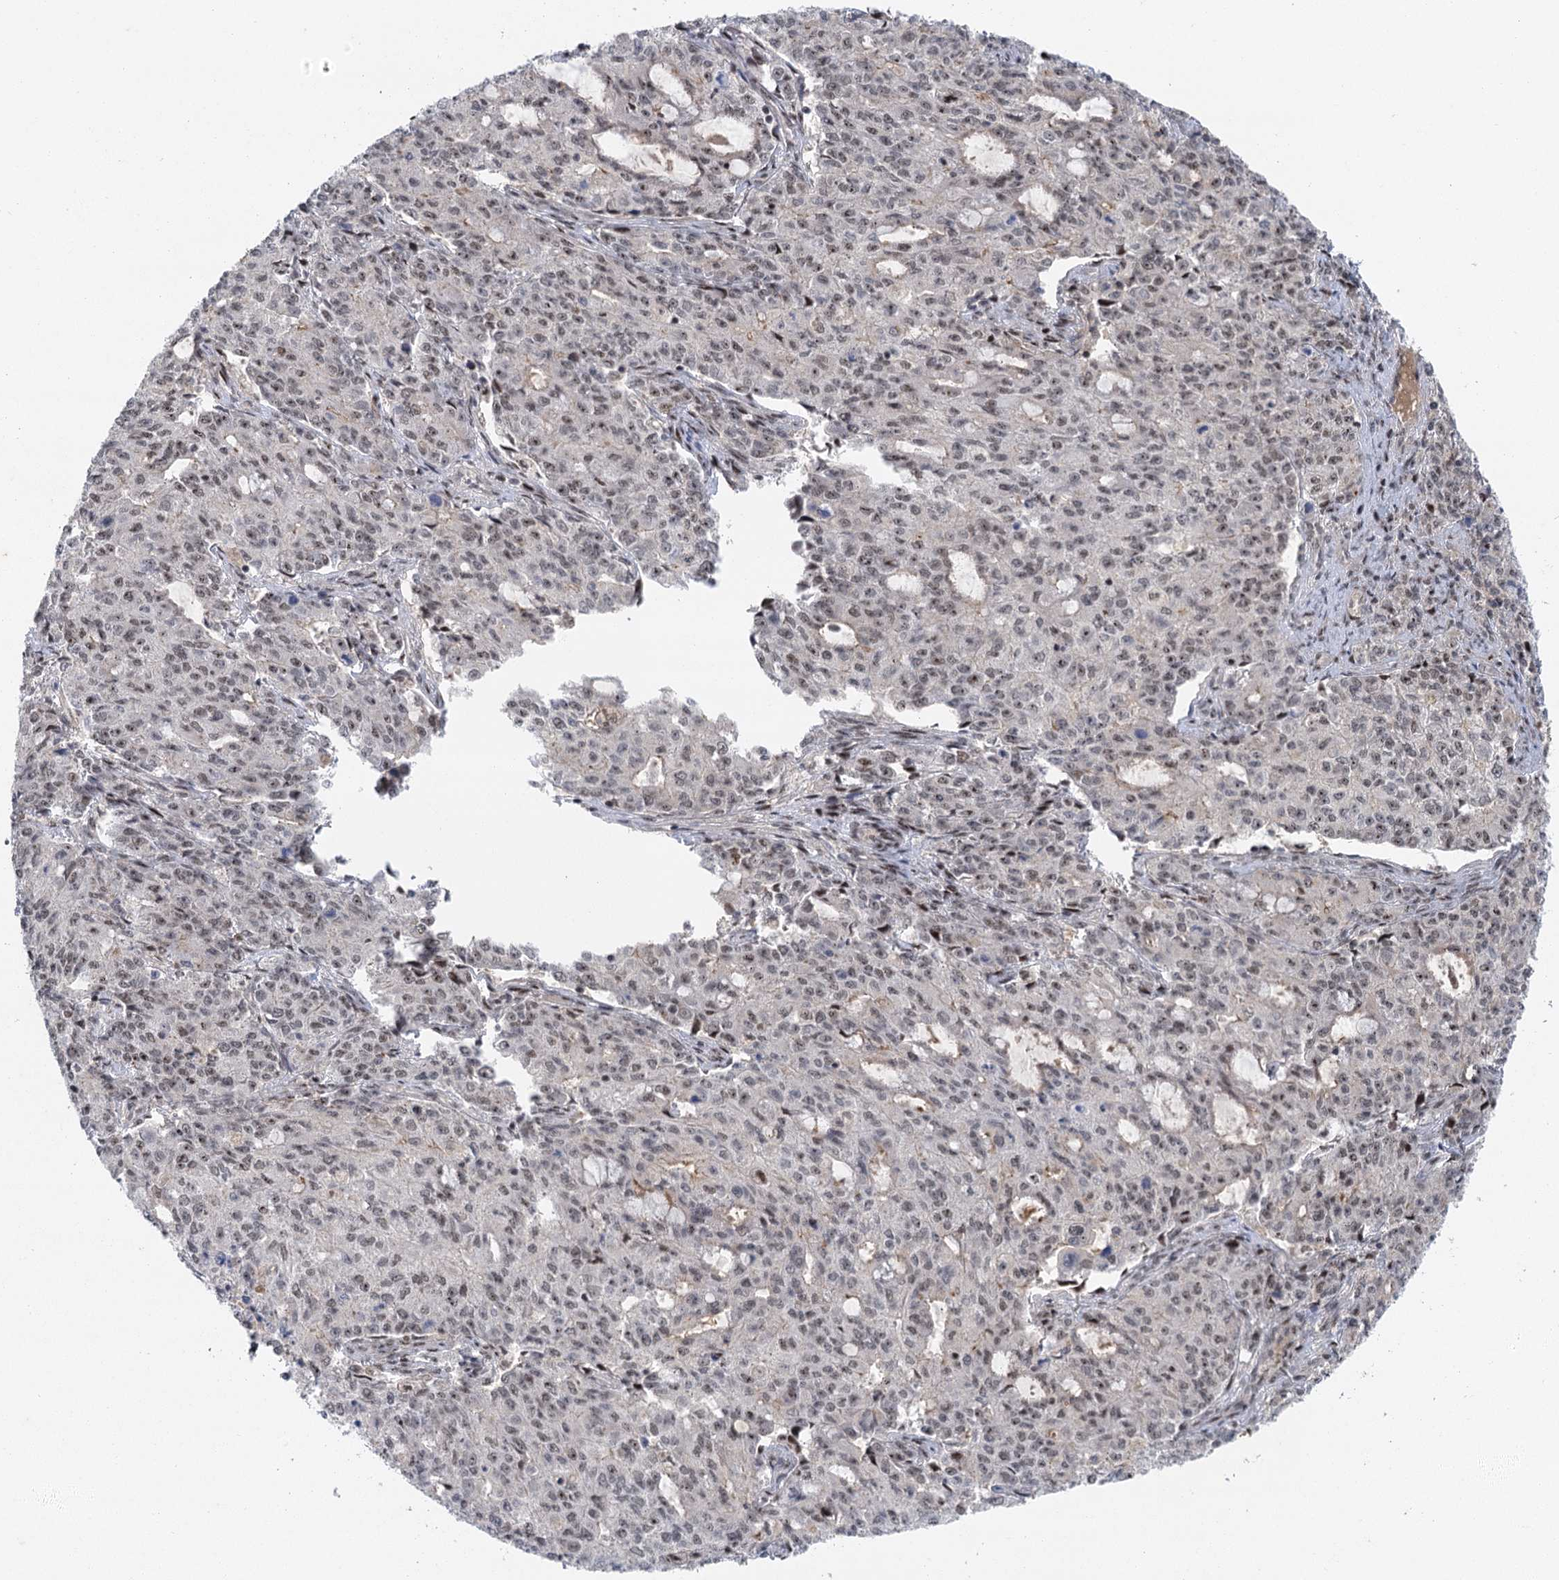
{"staining": {"intensity": "weak", "quantity": "<25%", "location": "nuclear"}, "tissue": "endometrial cancer", "cell_type": "Tumor cells", "image_type": "cancer", "snomed": [{"axis": "morphology", "description": "Adenocarcinoma, NOS"}, {"axis": "topography", "description": "Endometrium"}], "caption": "Endometrial cancer was stained to show a protein in brown. There is no significant expression in tumor cells.", "gene": "IL11RA", "patient": {"sex": "female", "age": 50}}